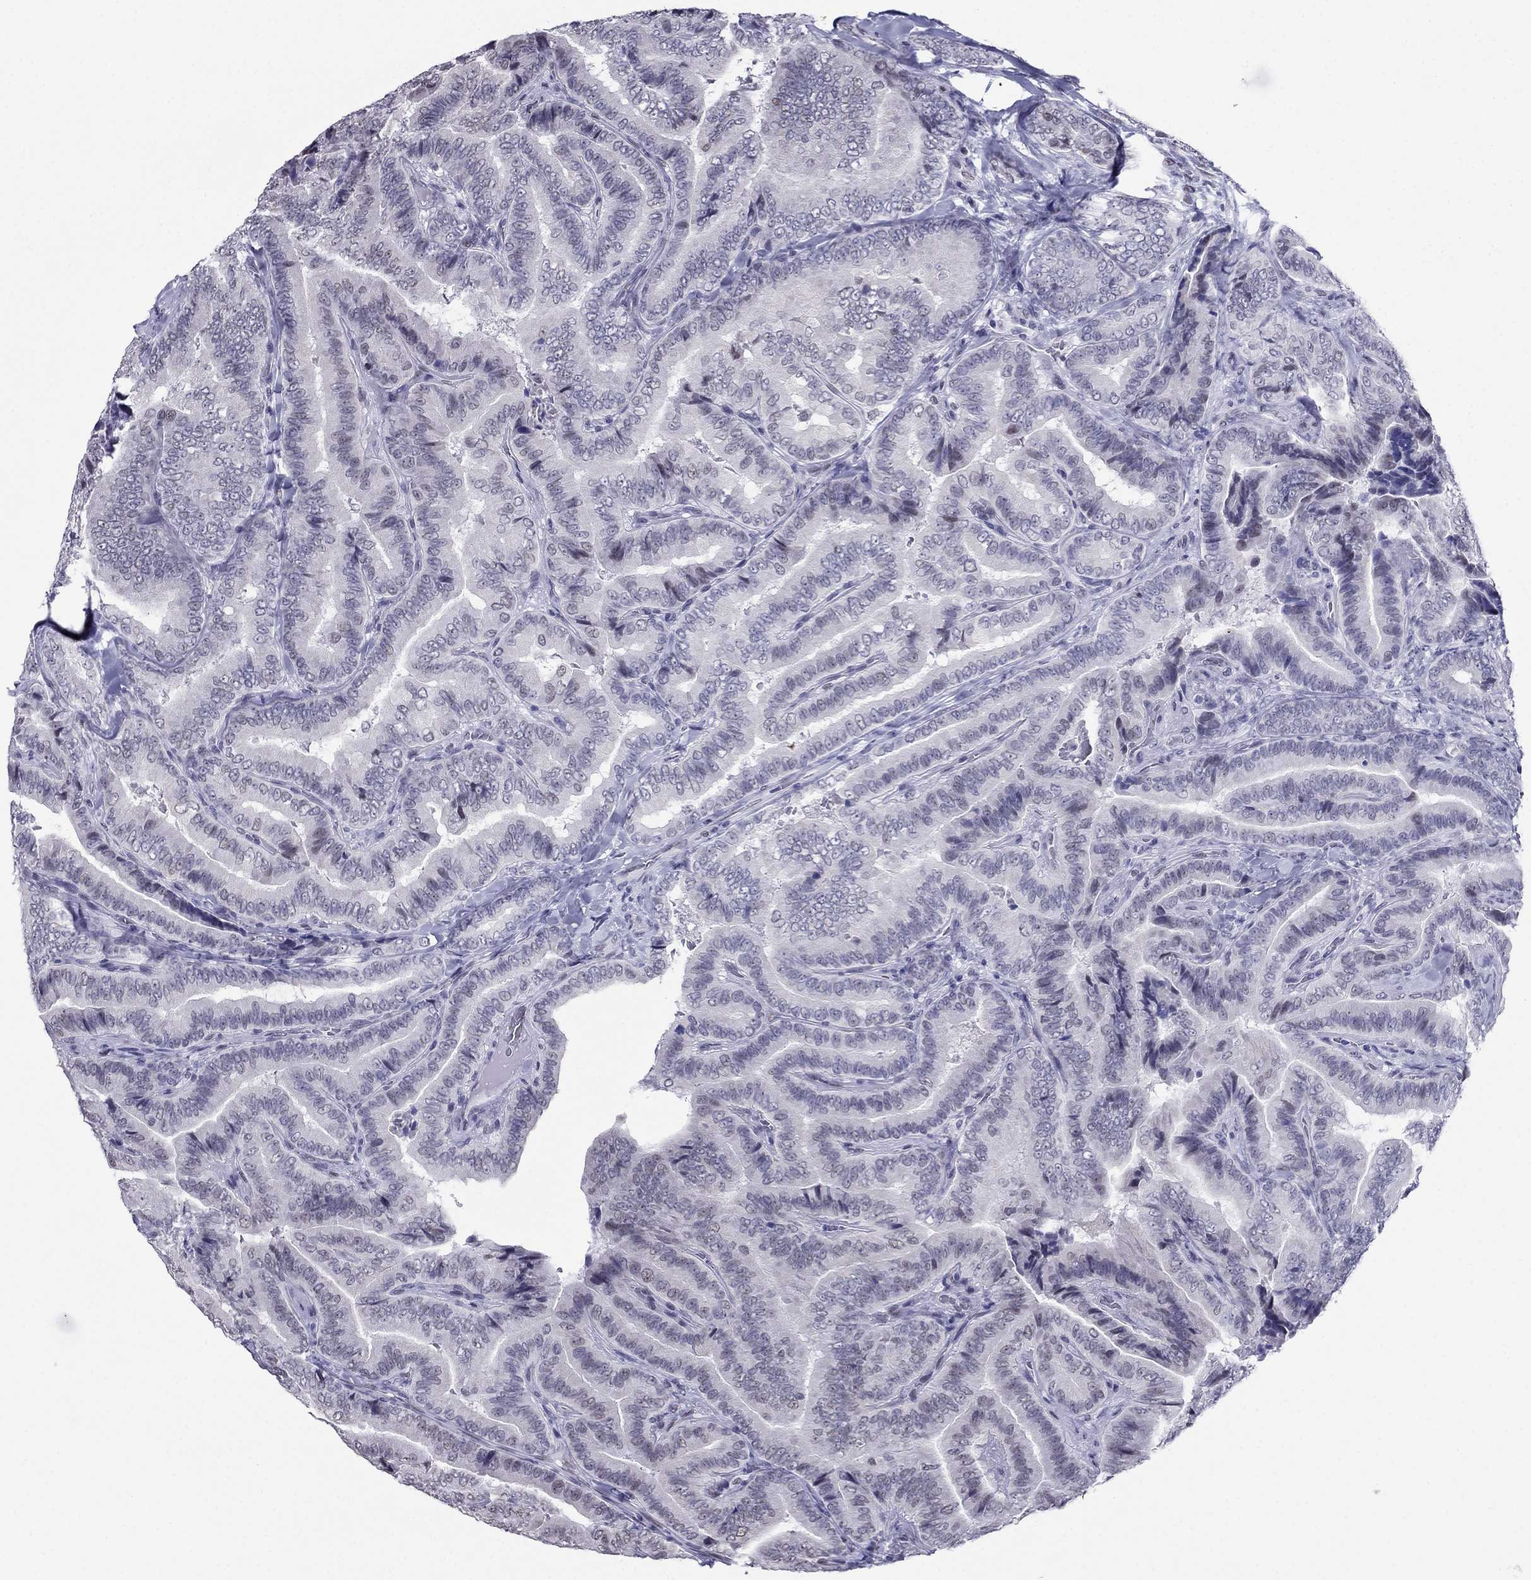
{"staining": {"intensity": "negative", "quantity": "none", "location": "none"}, "tissue": "thyroid cancer", "cell_type": "Tumor cells", "image_type": "cancer", "snomed": [{"axis": "morphology", "description": "Papillary adenocarcinoma, NOS"}, {"axis": "topography", "description": "Thyroid gland"}], "caption": "A photomicrograph of human papillary adenocarcinoma (thyroid) is negative for staining in tumor cells.", "gene": "PPM1G", "patient": {"sex": "male", "age": 61}}